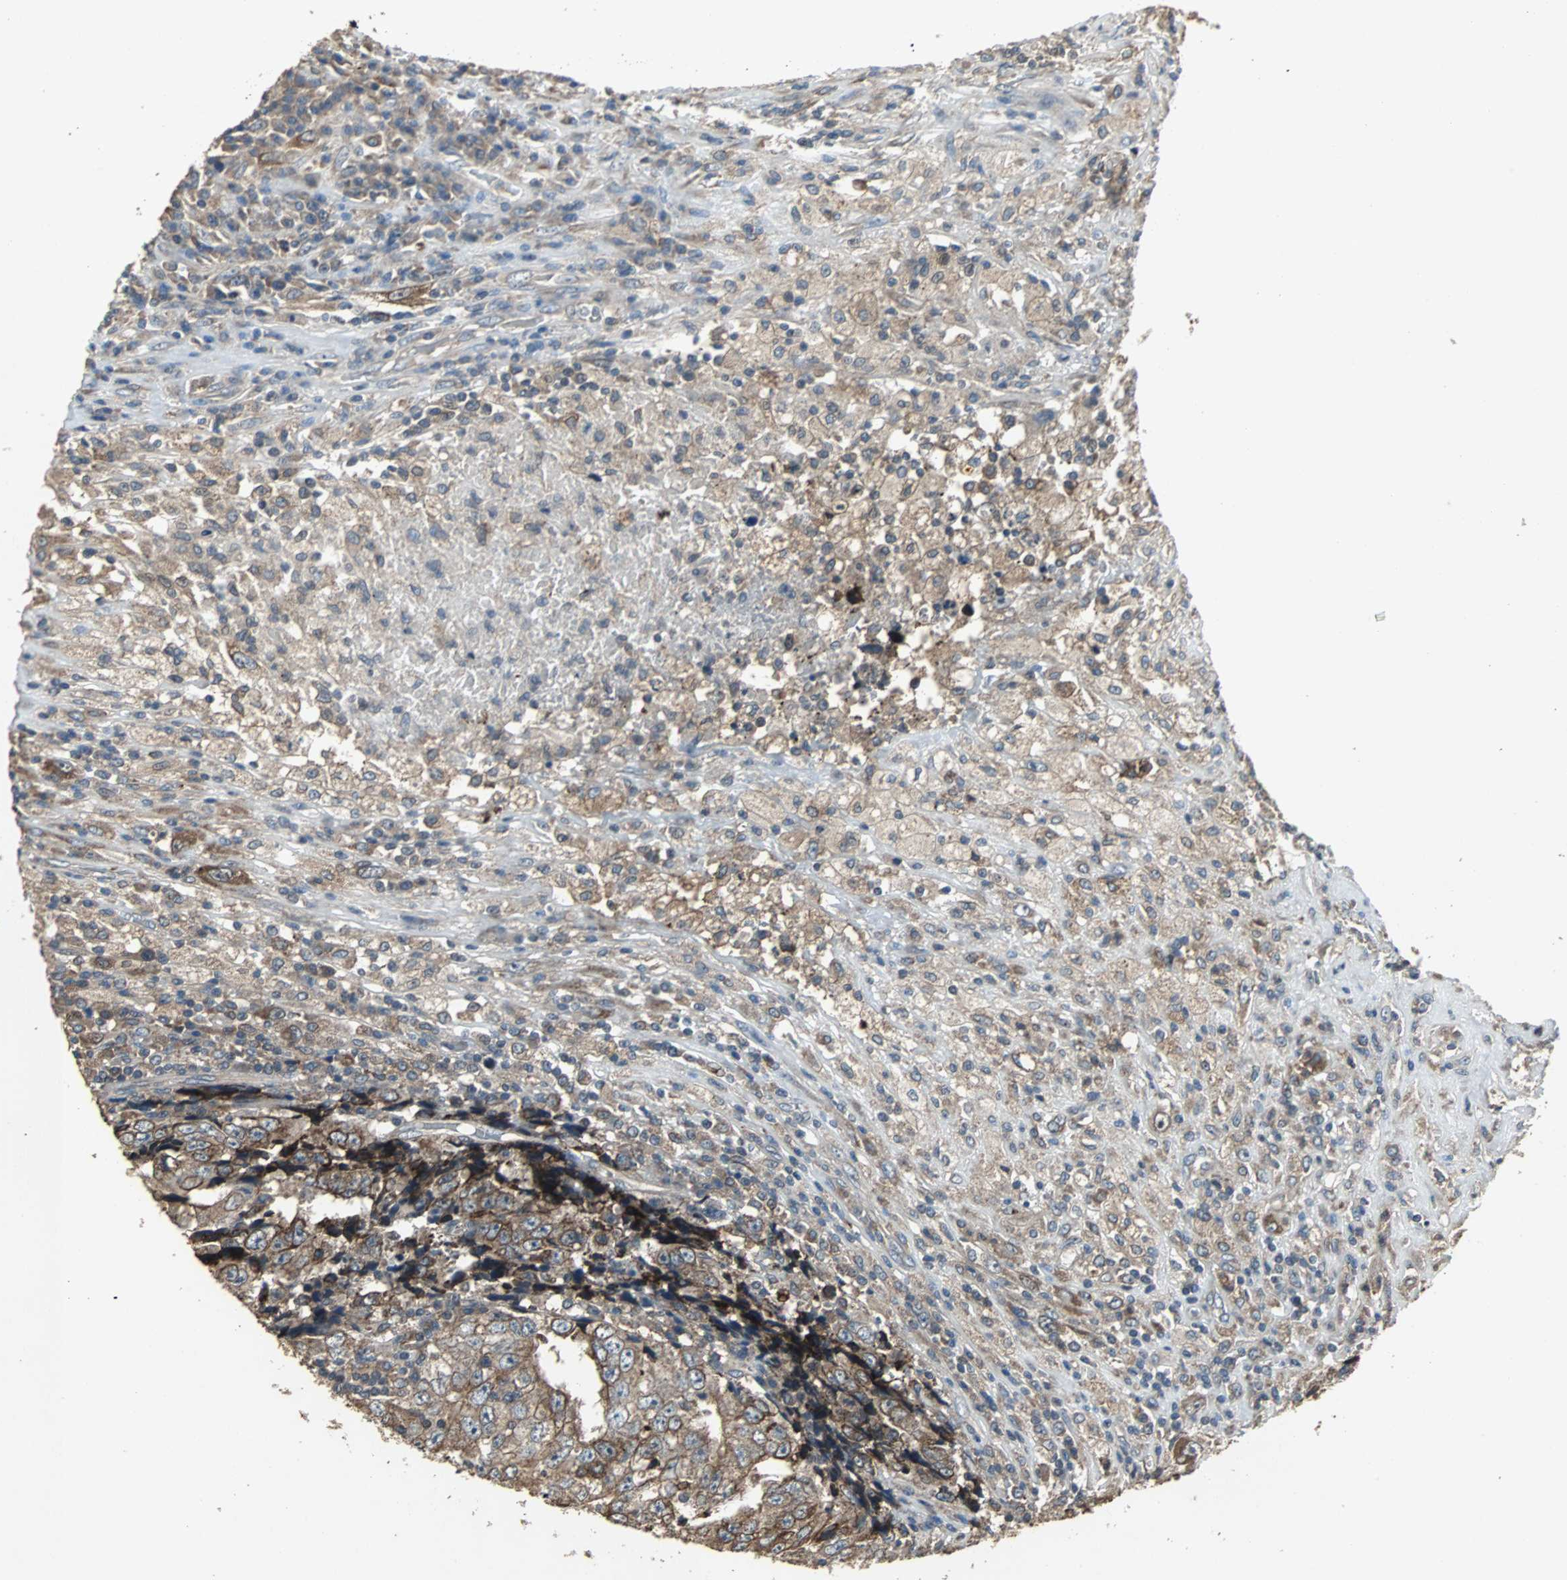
{"staining": {"intensity": "moderate", "quantity": ">75%", "location": "cytoplasmic/membranous"}, "tissue": "testis cancer", "cell_type": "Tumor cells", "image_type": "cancer", "snomed": [{"axis": "morphology", "description": "Necrosis, NOS"}, {"axis": "morphology", "description": "Carcinoma, Embryonal, NOS"}, {"axis": "topography", "description": "Testis"}], "caption": "This micrograph demonstrates testis embryonal carcinoma stained with IHC to label a protein in brown. The cytoplasmic/membranous of tumor cells show moderate positivity for the protein. Nuclei are counter-stained blue.", "gene": "SOS1", "patient": {"sex": "male", "age": 19}}